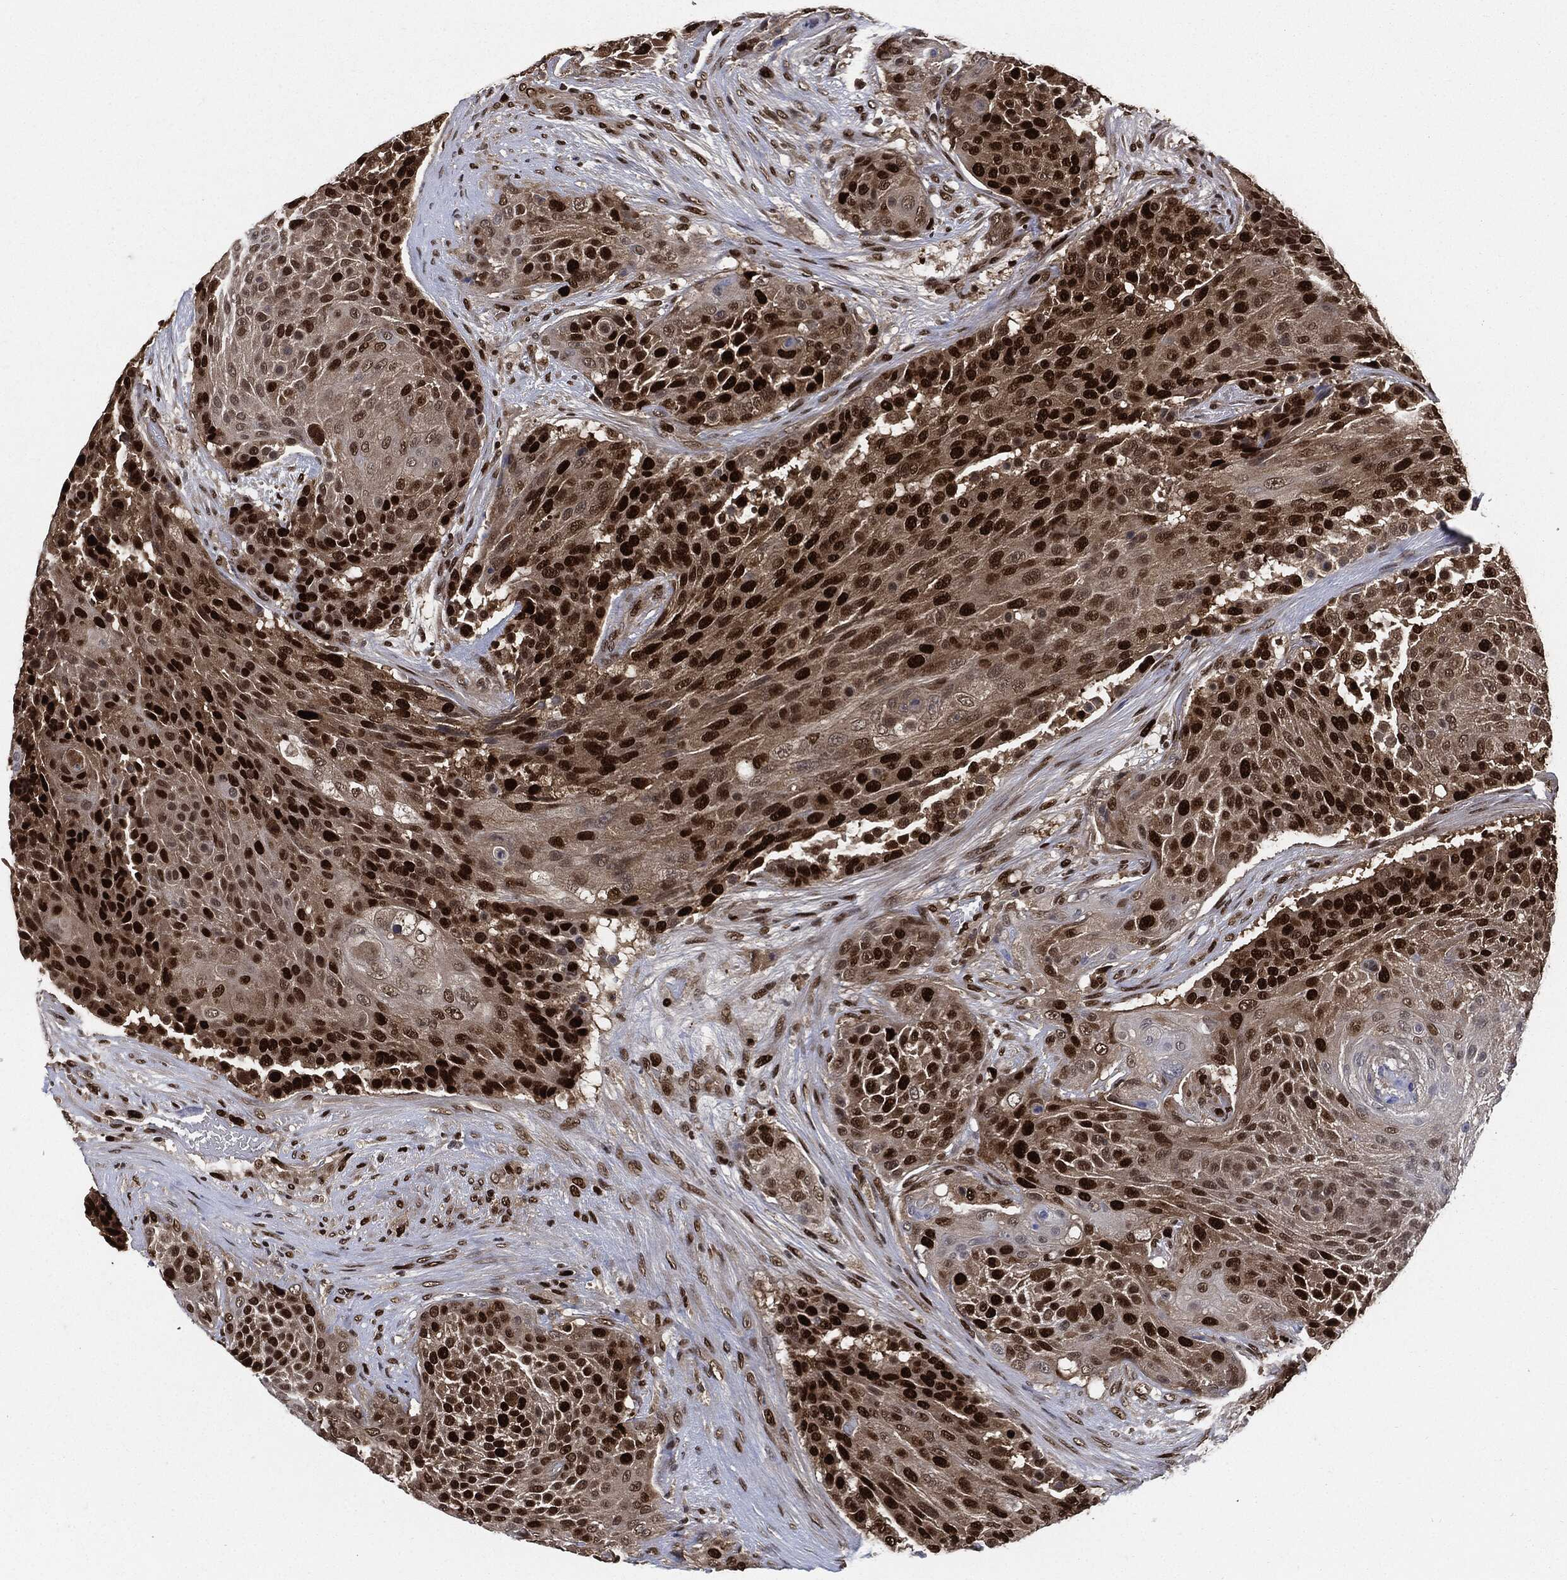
{"staining": {"intensity": "strong", "quantity": ">75%", "location": "nuclear"}, "tissue": "urothelial cancer", "cell_type": "Tumor cells", "image_type": "cancer", "snomed": [{"axis": "morphology", "description": "Urothelial carcinoma, High grade"}, {"axis": "topography", "description": "Urinary bladder"}], "caption": "A histopathology image of high-grade urothelial carcinoma stained for a protein shows strong nuclear brown staining in tumor cells. Nuclei are stained in blue.", "gene": "PCNA", "patient": {"sex": "female", "age": 63}}